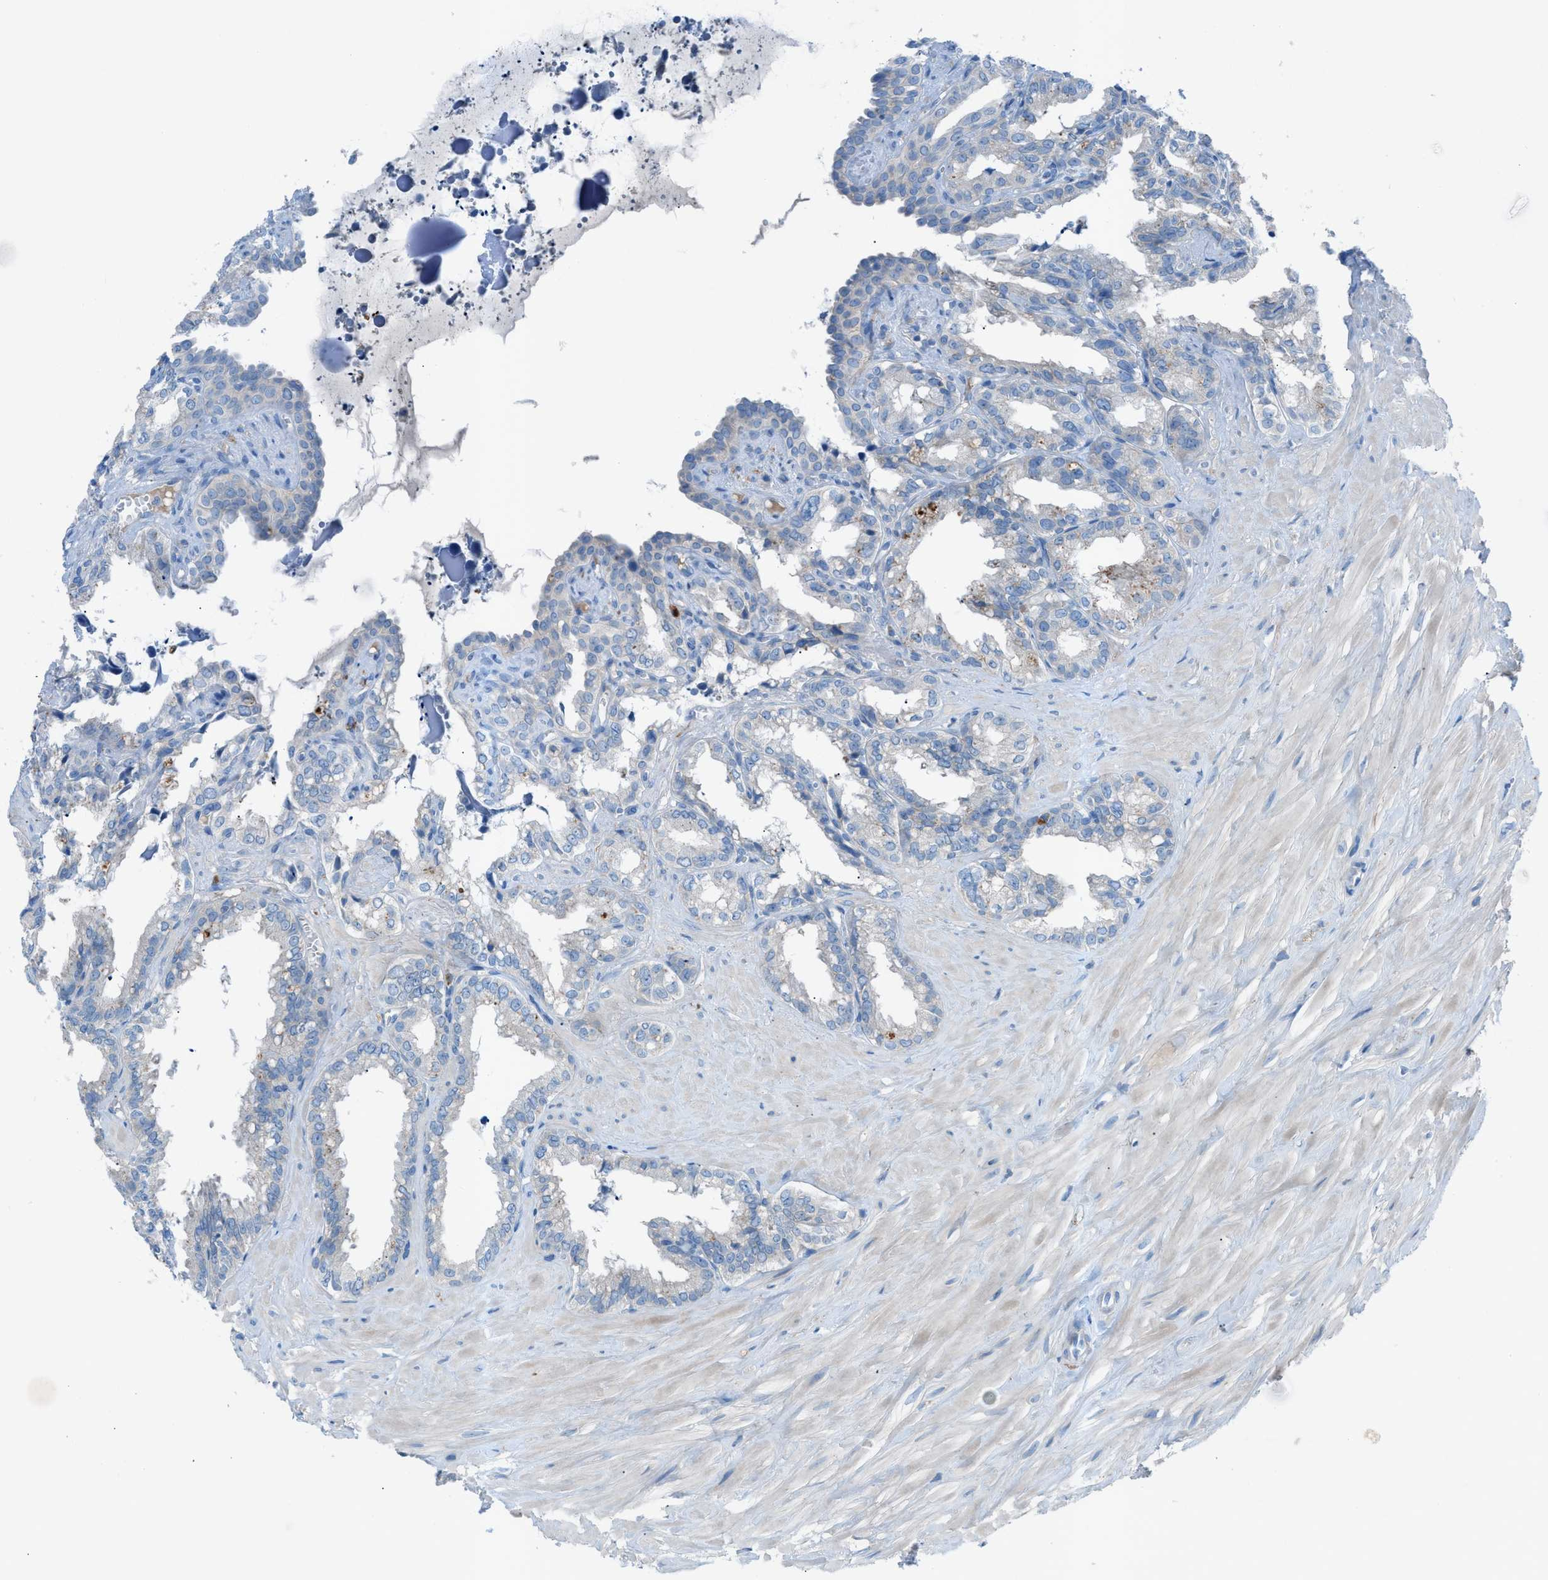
{"staining": {"intensity": "negative", "quantity": "none", "location": "none"}, "tissue": "seminal vesicle", "cell_type": "Glandular cells", "image_type": "normal", "snomed": [{"axis": "morphology", "description": "Normal tissue, NOS"}, {"axis": "topography", "description": "Seminal veicle"}], "caption": "High power microscopy photomicrograph of an IHC image of unremarkable seminal vesicle, revealing no significant expression in glandular cells. Nuclei are stained in blue.", "gene": "C5AR2", "patient": {"sex": "male", "age": 64}}